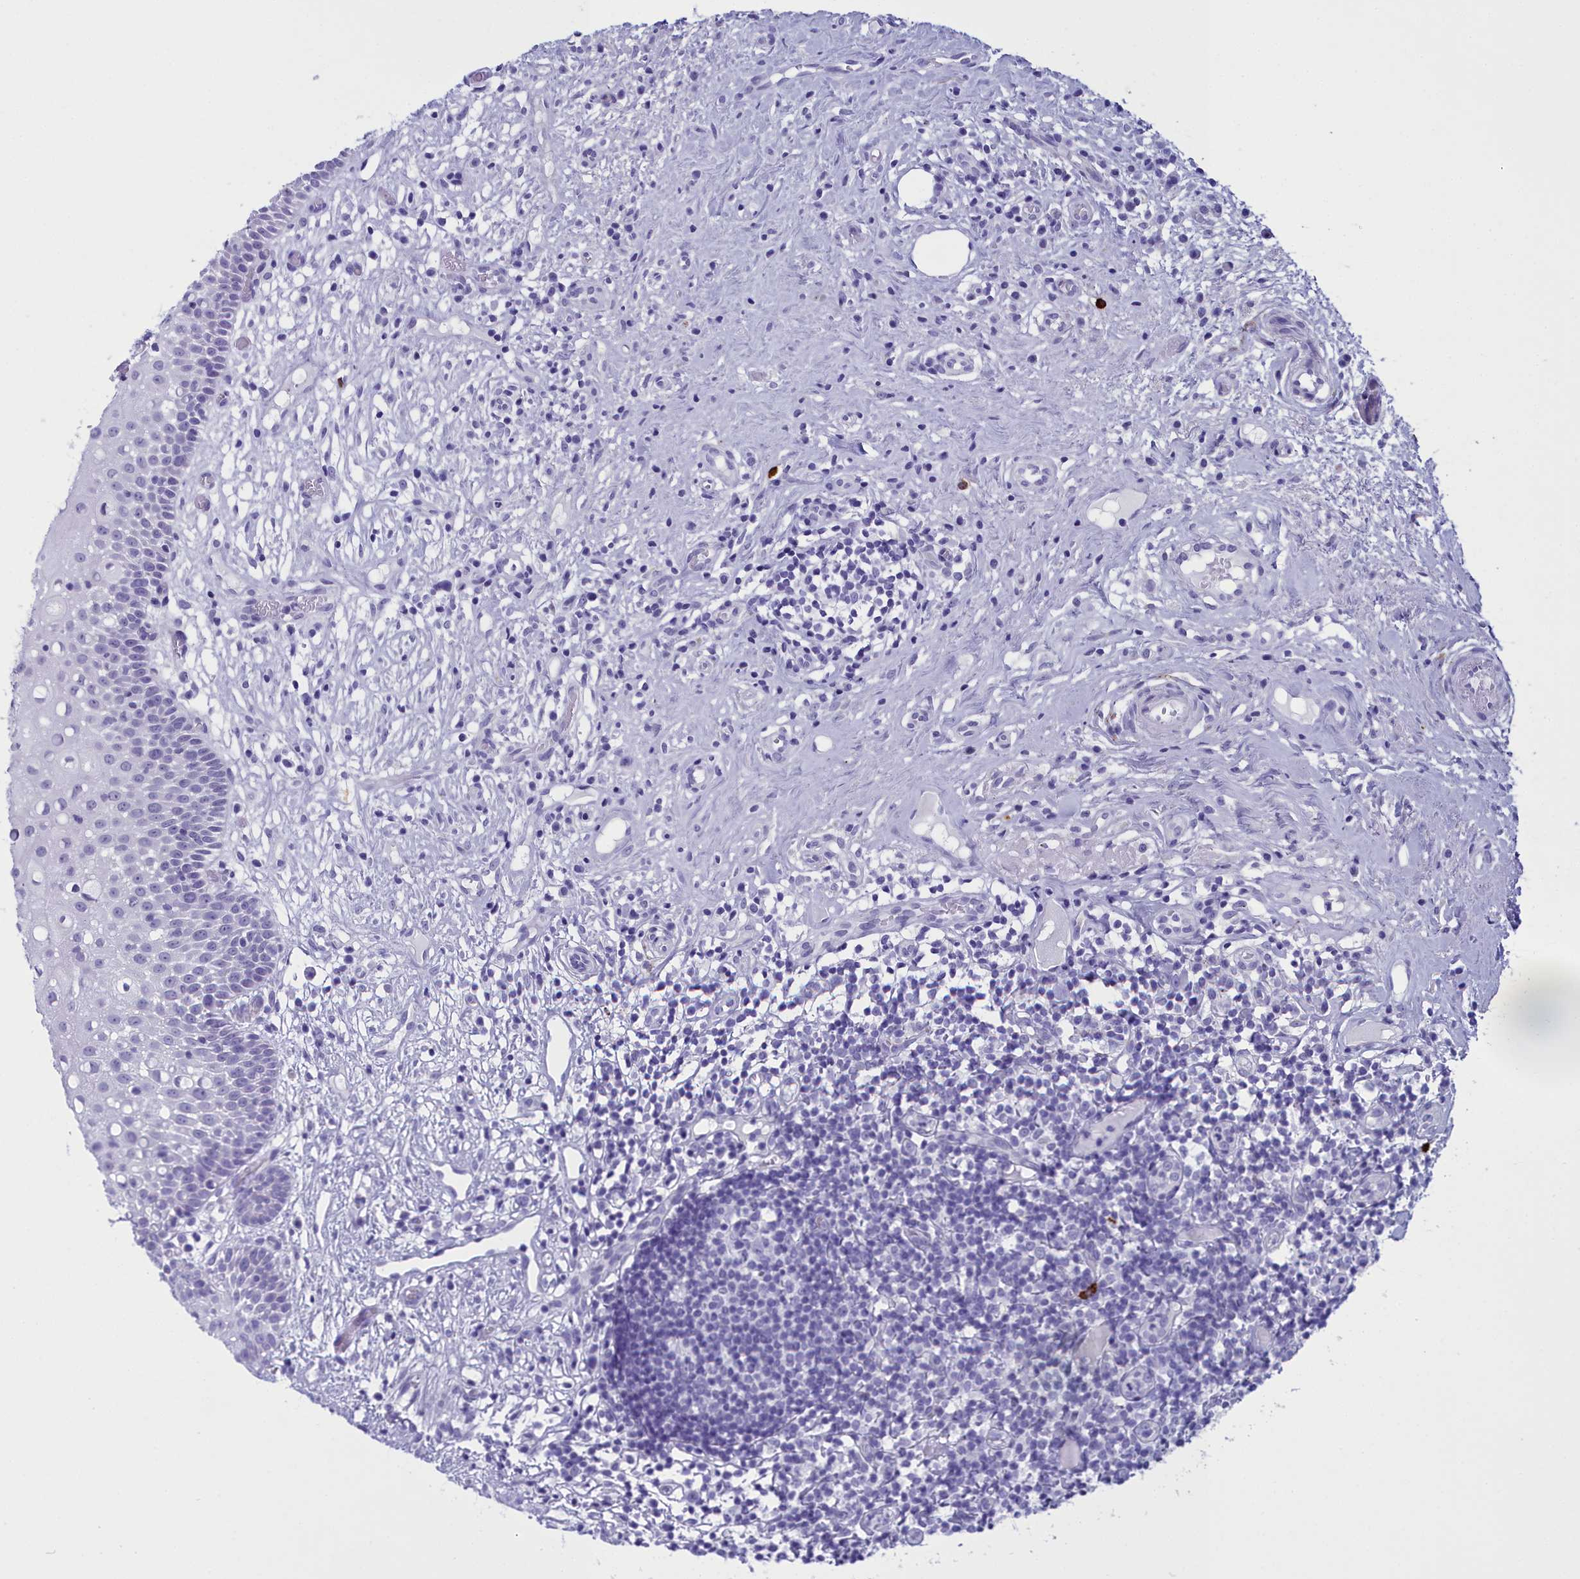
{"staining": {"intensity": "negative", "quantity": "none", "location": "none"}, "tissue": "oral mucosa", "cell_type": "Squamous epithelial cells", "image_type": "normal", "snomed": [{"axis": "morphology", "description": "Normal tissue, NOS"}, {"axis": "topography", "description": "Oral tissue"}], "caption": "The IHC image has no significant staining in squamous epithelial cells of oral mucosa. (DAB immunohistochemistry, high magnification).", "gene": "MAP6", "patient": {"sex": "female", "age": 69}}